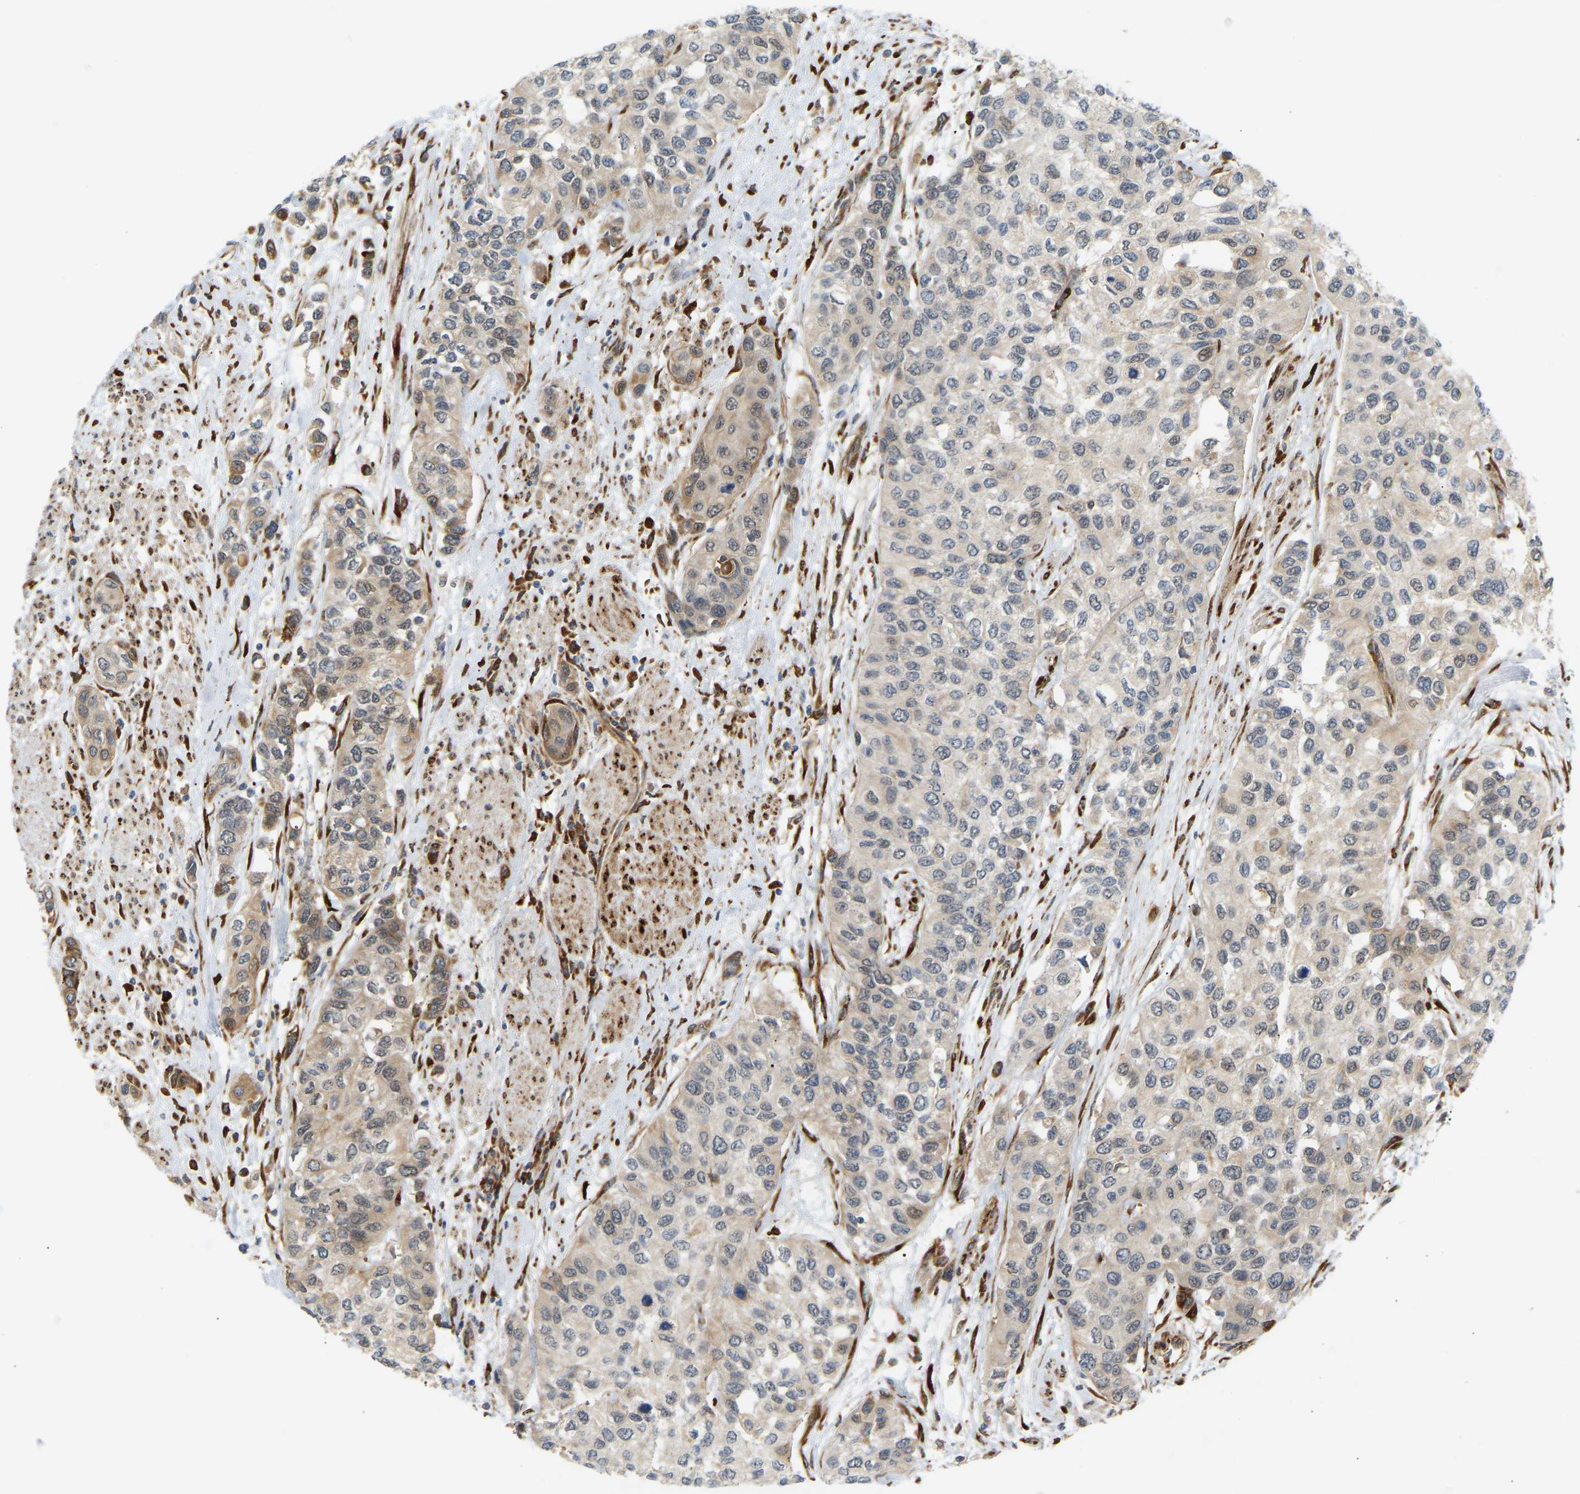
{"staining": {"intensity": "weak", "quantity": "25%-75%", "location": "cytoplasmic/membranous,nuclear"}, "tissue": "urothelial cancer", "cell_type": "Tumor cells", "image_type": "cancer", "snomed": [{"axis": "morphology", "description": "Urothelial carcinoma, High grade"}, {"axis": "topography", "description": "Urinary bladder"}], "caption": "Human urothelial carcinoma (high-grade) stained with a brown dye demonstrates weak cytoplasmic/membranous and nuclear positive staining in approximately 25%-75% of tumor cells.", "gene": "PLCG2", "patient": {"sex": "female", "age": 56}}